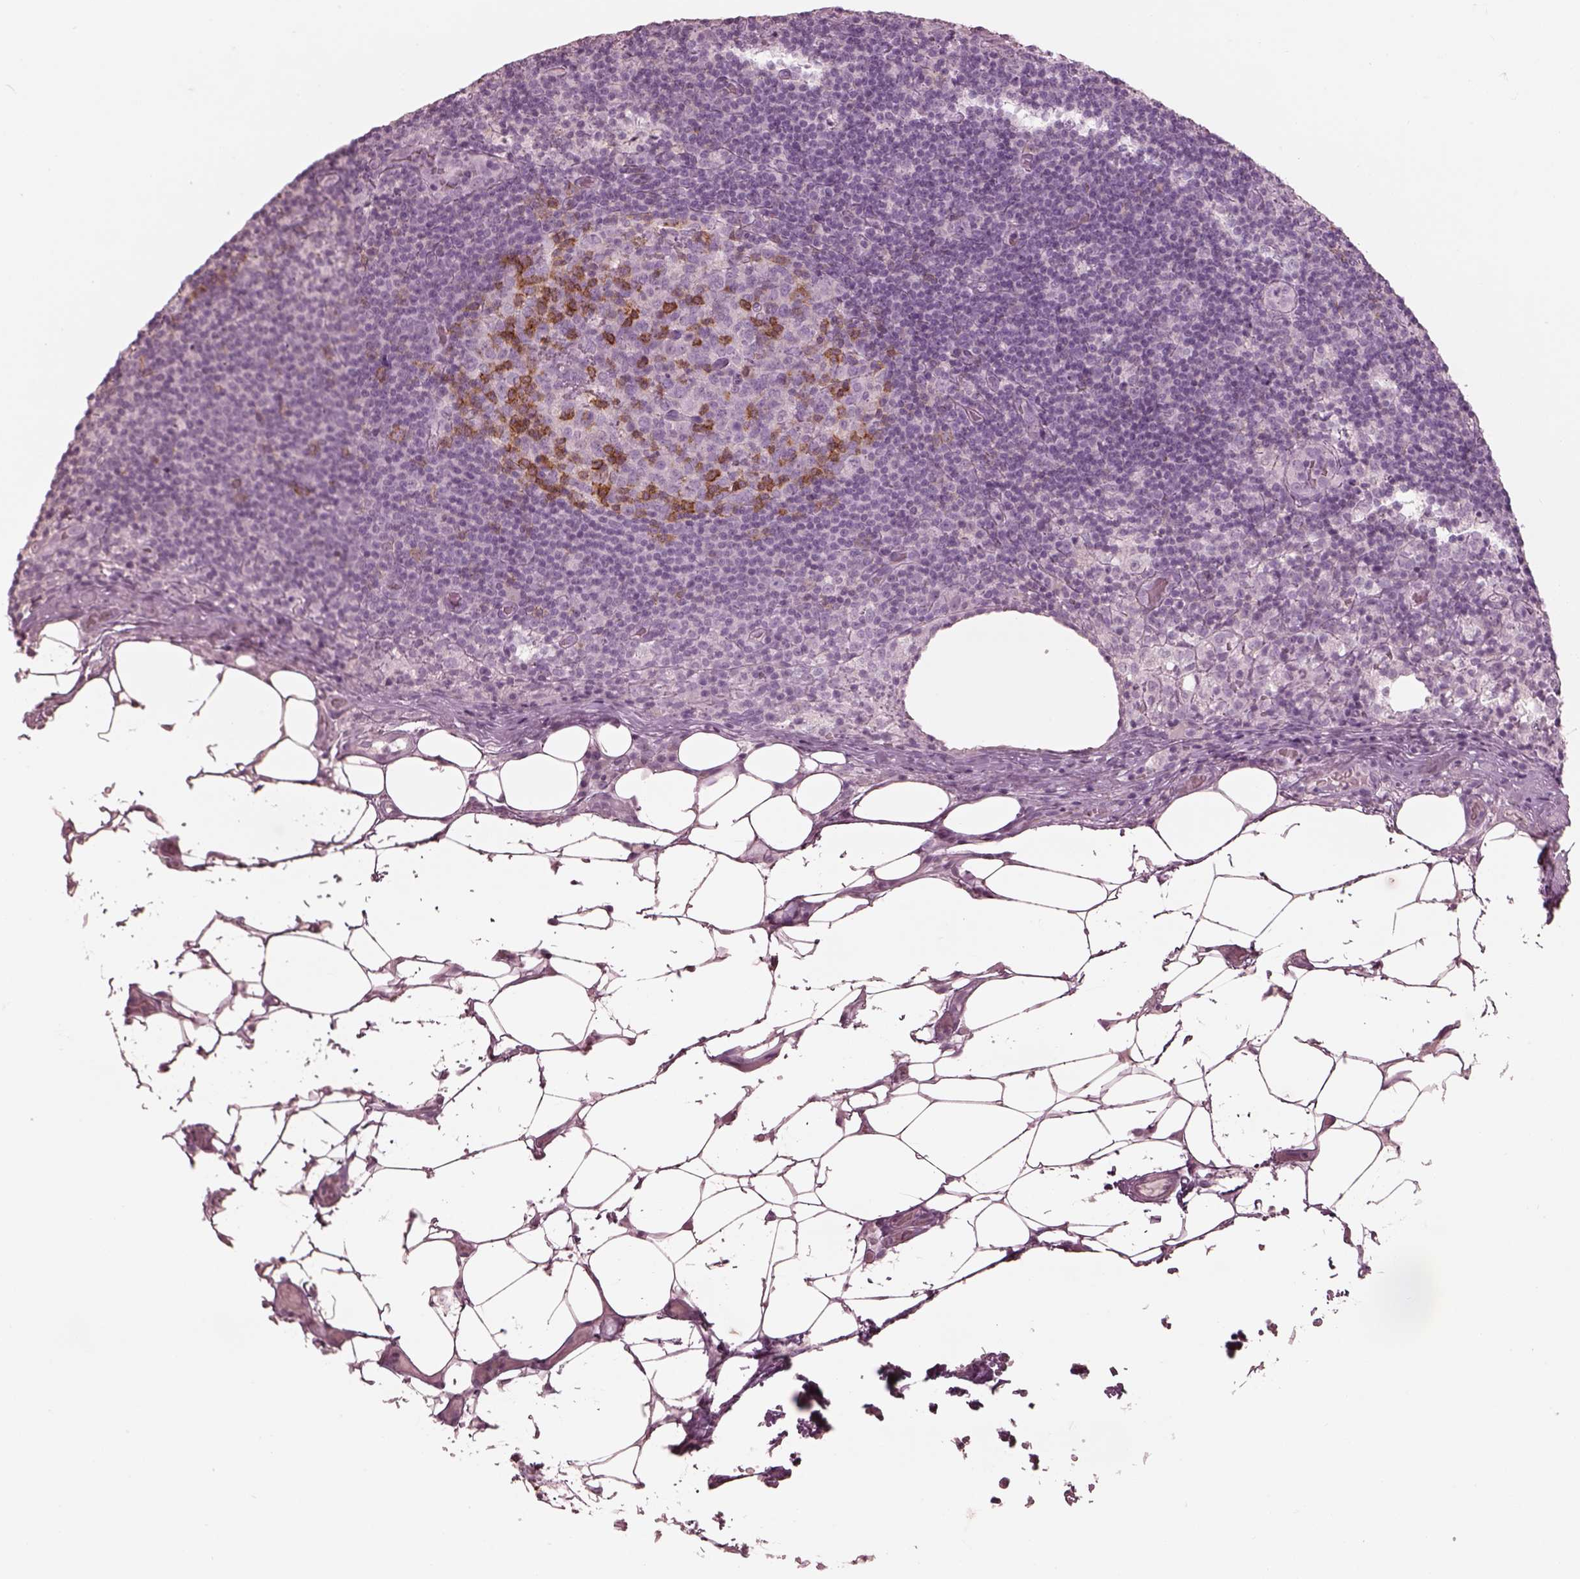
{"staining": {"intensity": "strong", "quantity": "<25%", "location": "cytoplasmic/membranous"}, "tissue": "lymph node", "cell_type": "Germinal center cells", "image_type": "normal", "snomed": [{"axis": "morphology", "description": "Normal tissue, NOS"}, {"axis": "topography", "description": "Lymph node"}], "caption": "A histopathology image of lymph node stained for a protein demonstrates strong cytoplasmic/membranous brown staining in germinal center cells. (Brightfield microscopy of DAB IHC at high magnification).", "gene": "PDCD1", "patient": {"sex": "male", "age": 62}}